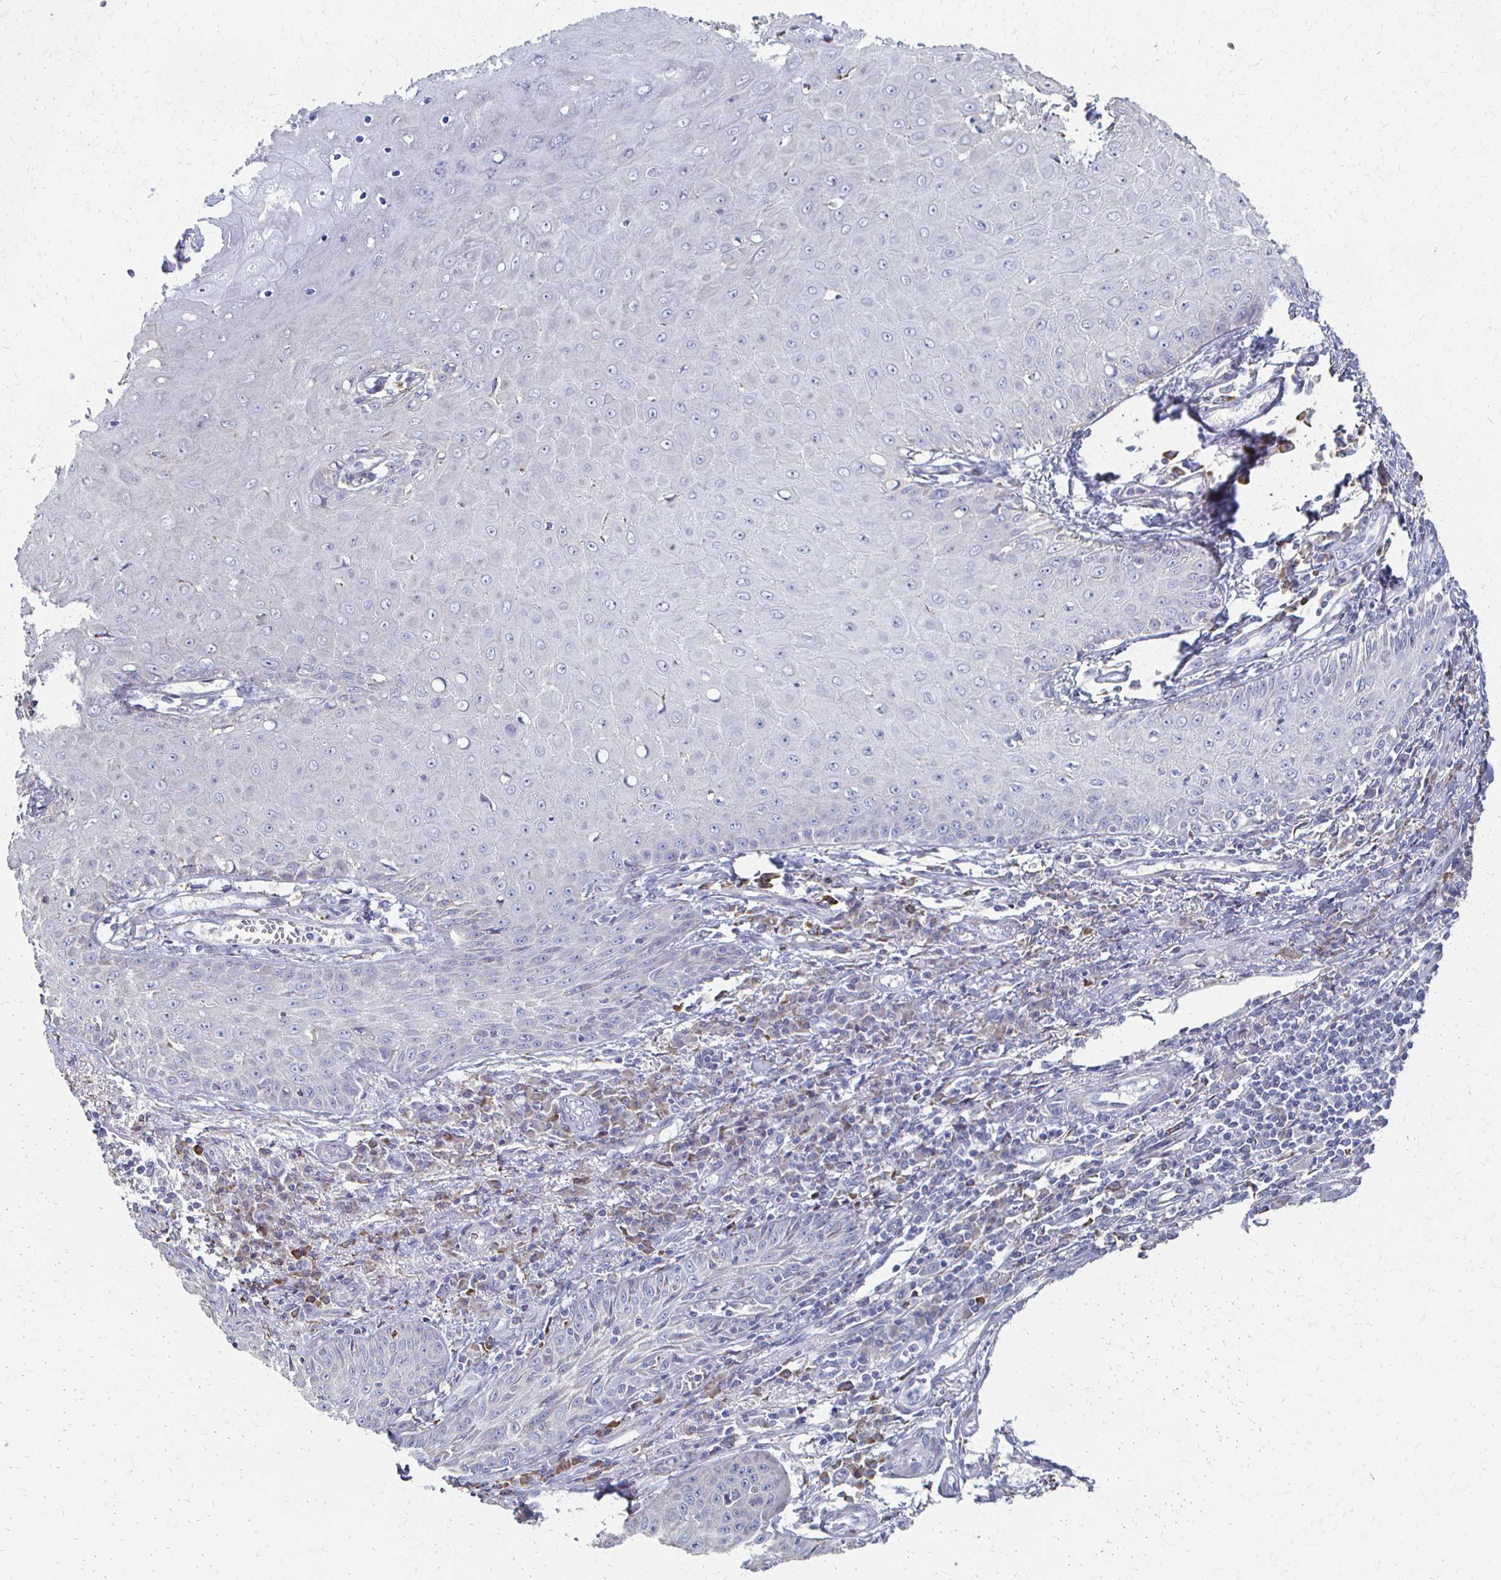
{"staining": {"intensity": "weak", "quantity": "25%-75%", "location": "cytoplasmic/membranous"}, "tissue": "skin cancer", "cell_type": "Tumor cells", "image_type": "cancer", "snomed": [{"axis": "morphology", "description": "Squamous cell carcinoma, NOS"}, {"axis": "topography", "description": "Skin"}], "caption": "The photomicrograph displays a brown stain indicating the presence of a protein in the cytoplasmic/membranous of tumor cells in squamous cell carcinoma (skin).", "gene": "ATP1A3", "patient": {"sex": "male", "age": 70}}